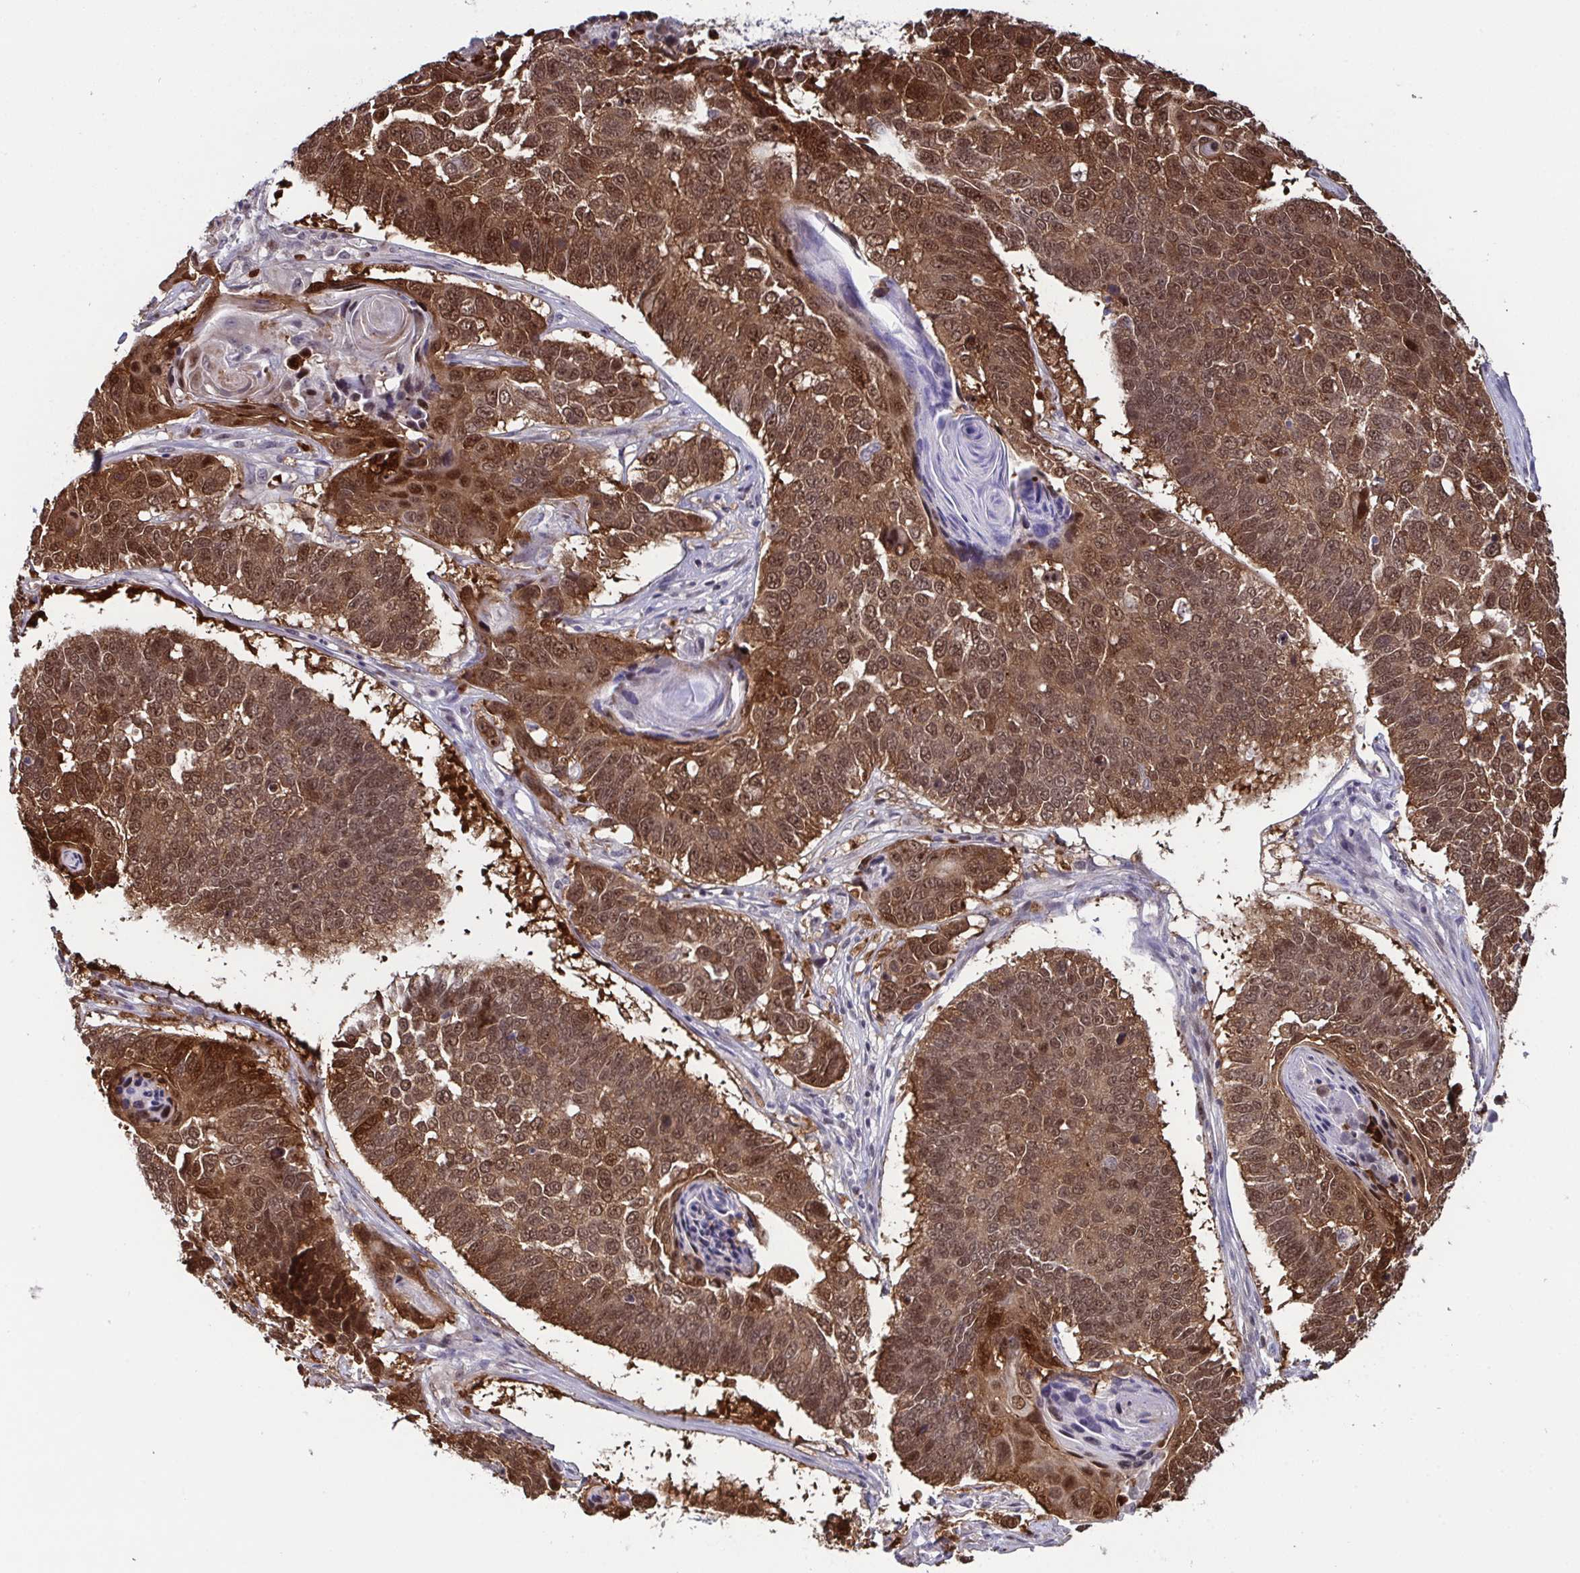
{"staining": {"intensity": "moderate", "quantity": ">75%", "location": "cytoplasmic/membranous,nuclear"}, "tissue": "lung cancer", "cell_type": "Tumor cells", "image_type": "cancer", "snomed": [{"axis": "morphology", "description": "Squamous cell carcinoma, NOS"}, {"axis": "topography", "description": "Lung"}], "caption": "A medium amount of moderate cytoplasmic/membranous and nuclear staining is seen in approximately >75% of tumor cells in lung squamous cell carcinoma tissue.", "gene": "DNAJB1", "patient": {"sex": "male", "age": 73}}